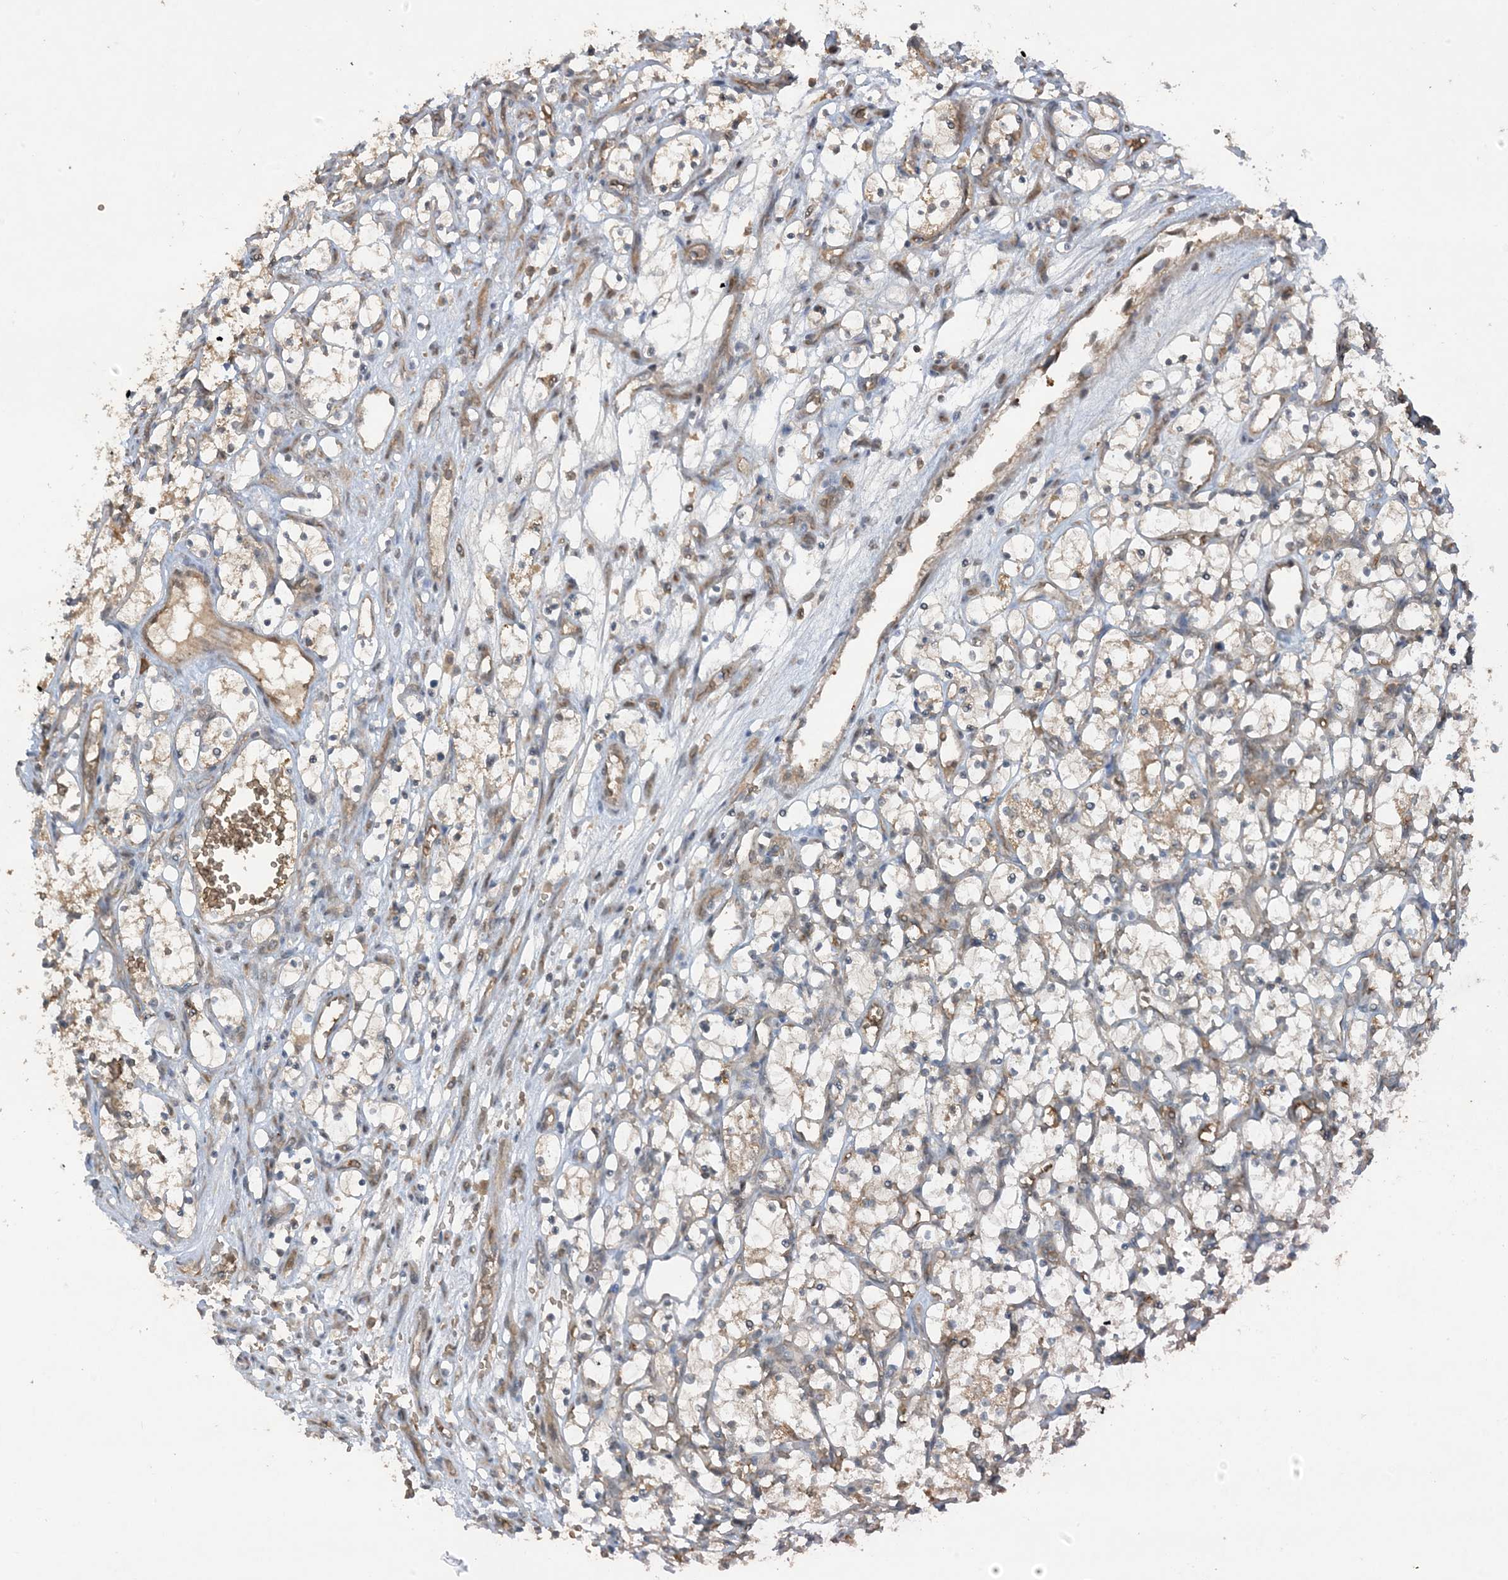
{"staining": {"intensity": "weak", "quantity": "<25%", "location": "cytoplasmic/membranous"}, "tissue": "renal cancer", "cell_type": "Tumor cells", "image_type": "cancer", "snomed": [{"axis": "morphology", "description": "Adenocarcinoma, NOS"}, {"axis": "topography", "description": "Kidney"}], "caption": "A micrograph of human renal cancer is negative for staining in tumor cells.", "gene": "PUSL1", "patient": {"sex": "female", "age": 69}}